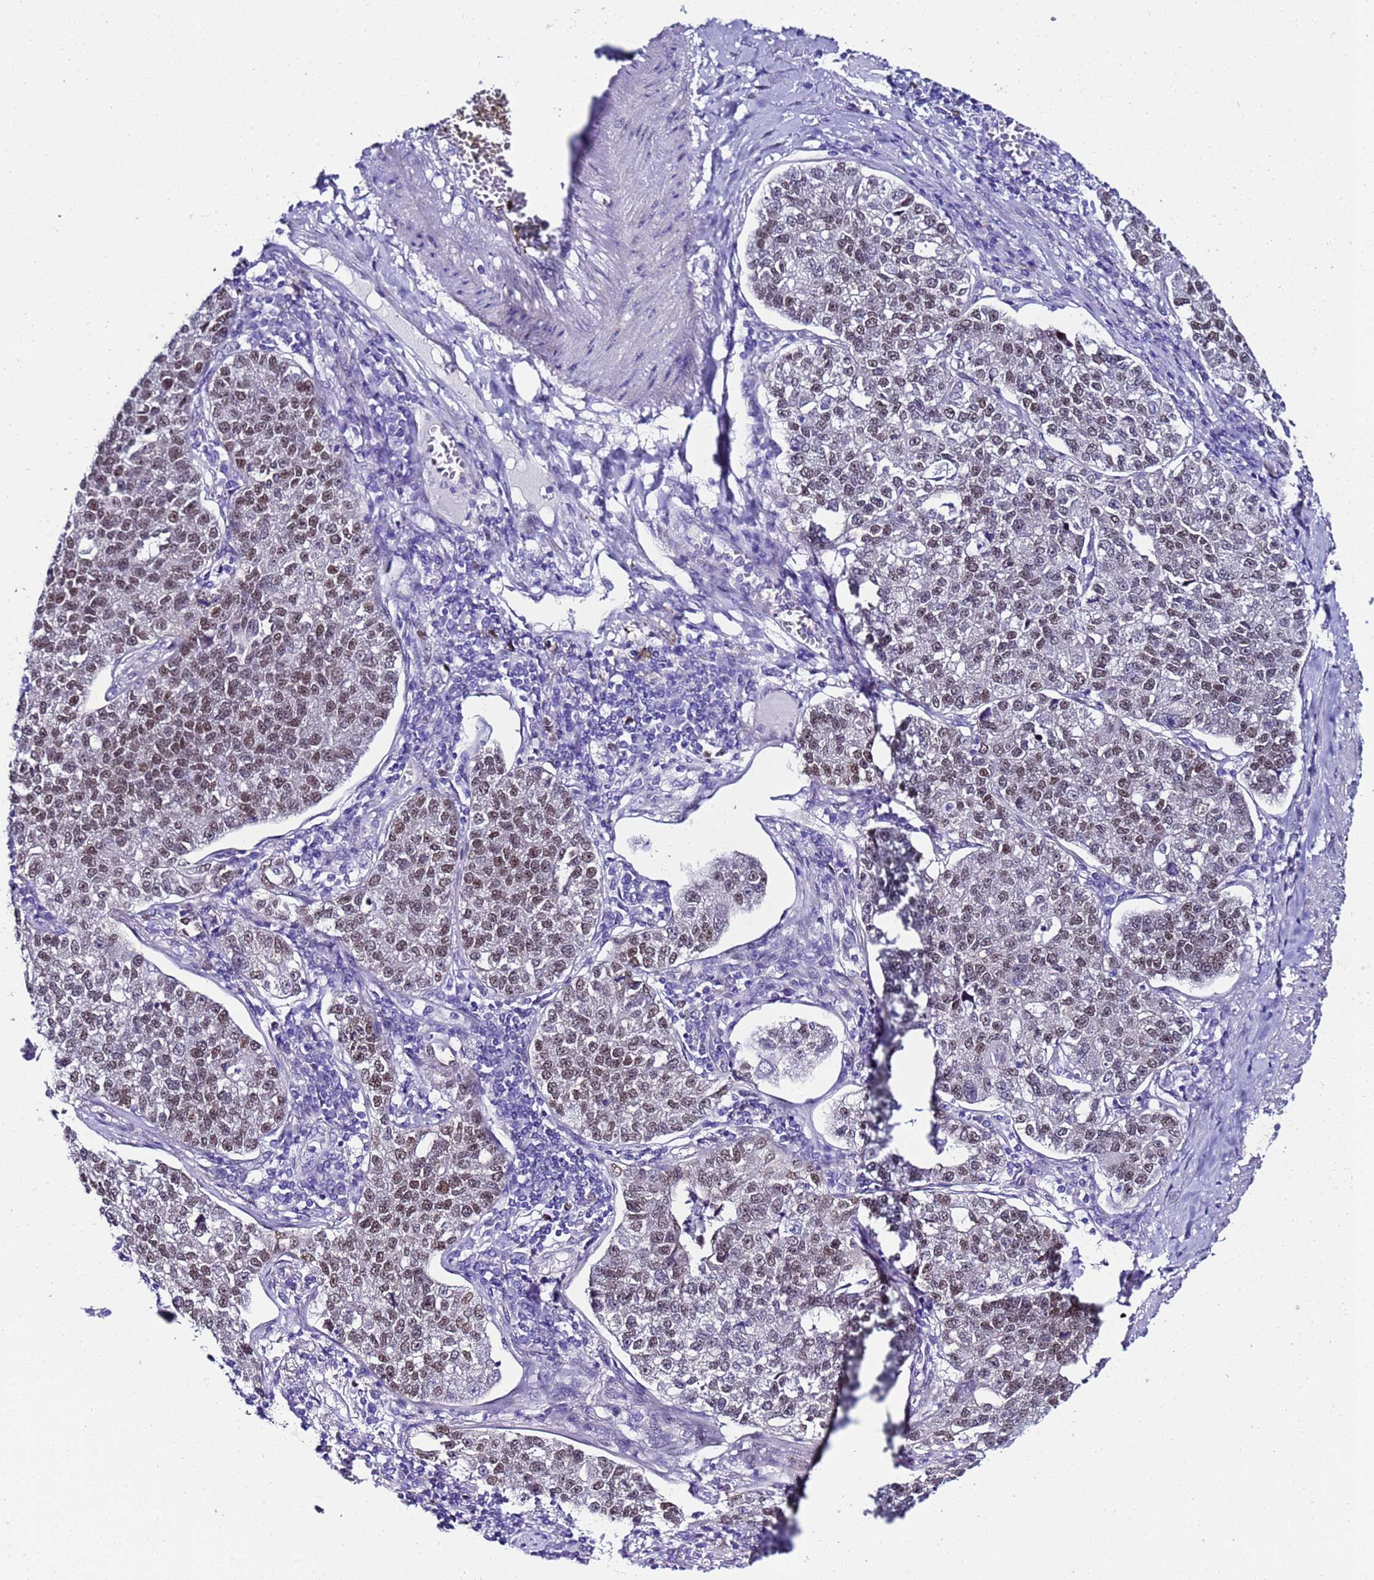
{"staining": {"intensity": "moderate", "quantity": ">75%", "location": "nuclear"}, "tissue": "lung cancer", "cell_type": "Tumor cells", "image_type": "cancer", "snomed": [{"axis": "morphology", "description": "Adenocarcinoma, NOS"}, {"axis": "topography", "description": "Lung"}], "caption": "IHC micrograph of neoplastic tissue: human lung adenocarcinoma stained using IHC demonstrates medium levels of moderate protein expression localized specifically in the nuclear of tumor cells, appearing as a nuclear brown color.", "gene": "BCL7A", "patient": {"sex": "male", "age": 49}}